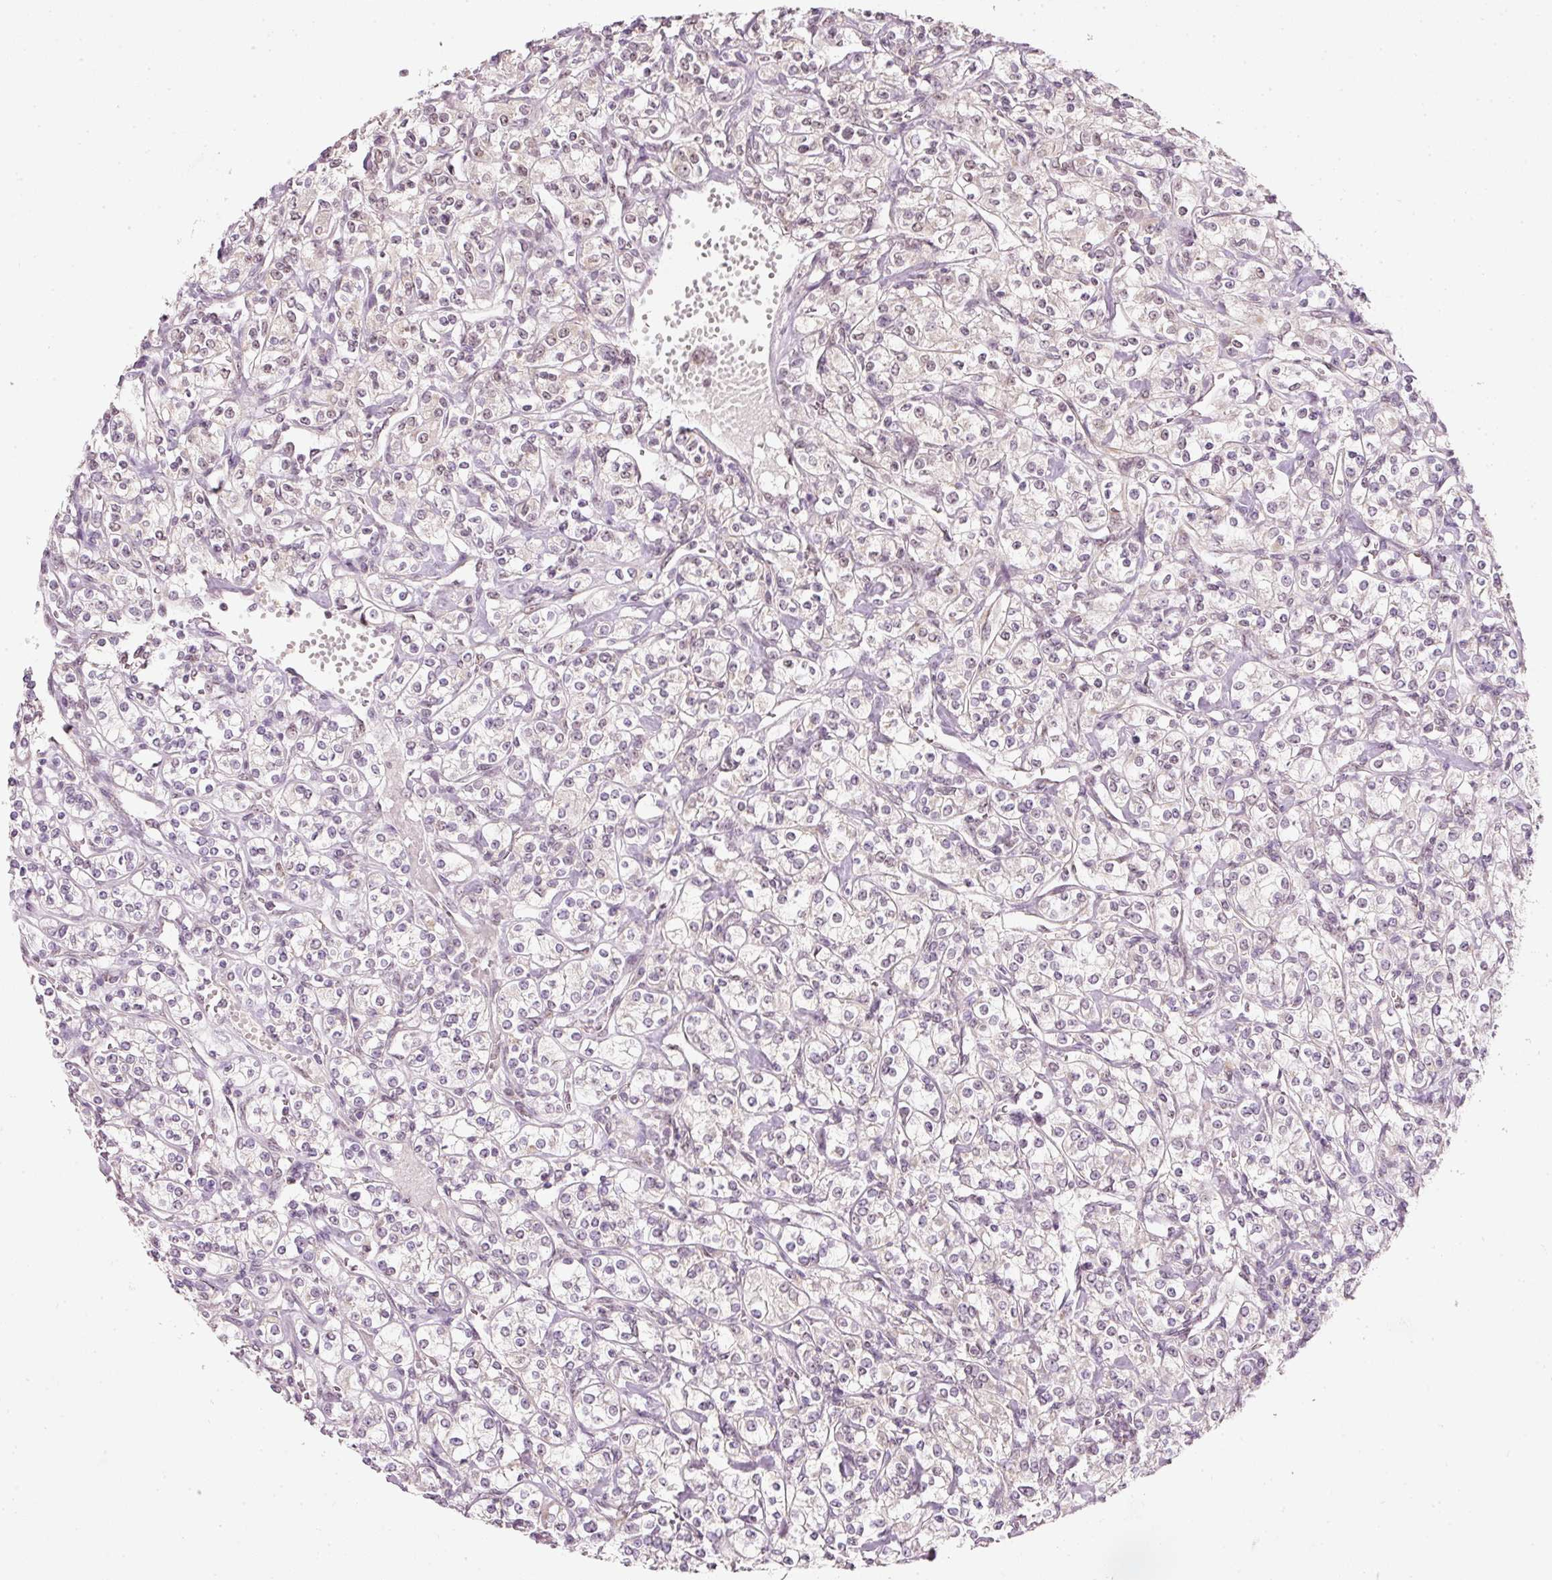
{"staining": {"intensity": "negative", "quantity": "none", "location": "none"}, "tissue": "renal cancer", "cell_type": "Tumor cells", "image_type": "cancer", "snomed": [{"axis": "morphology", "description": "Adenocarcinoma, NOS"}, {"axis": "topography", "description": "Kidney"}], "caption": "The immunohistochemistry image has no significant staining in tumor cells of renal adenocarcinoma tissue.", "gene": "FSTL3", "patient": {"sex": "male", "age": 77}}